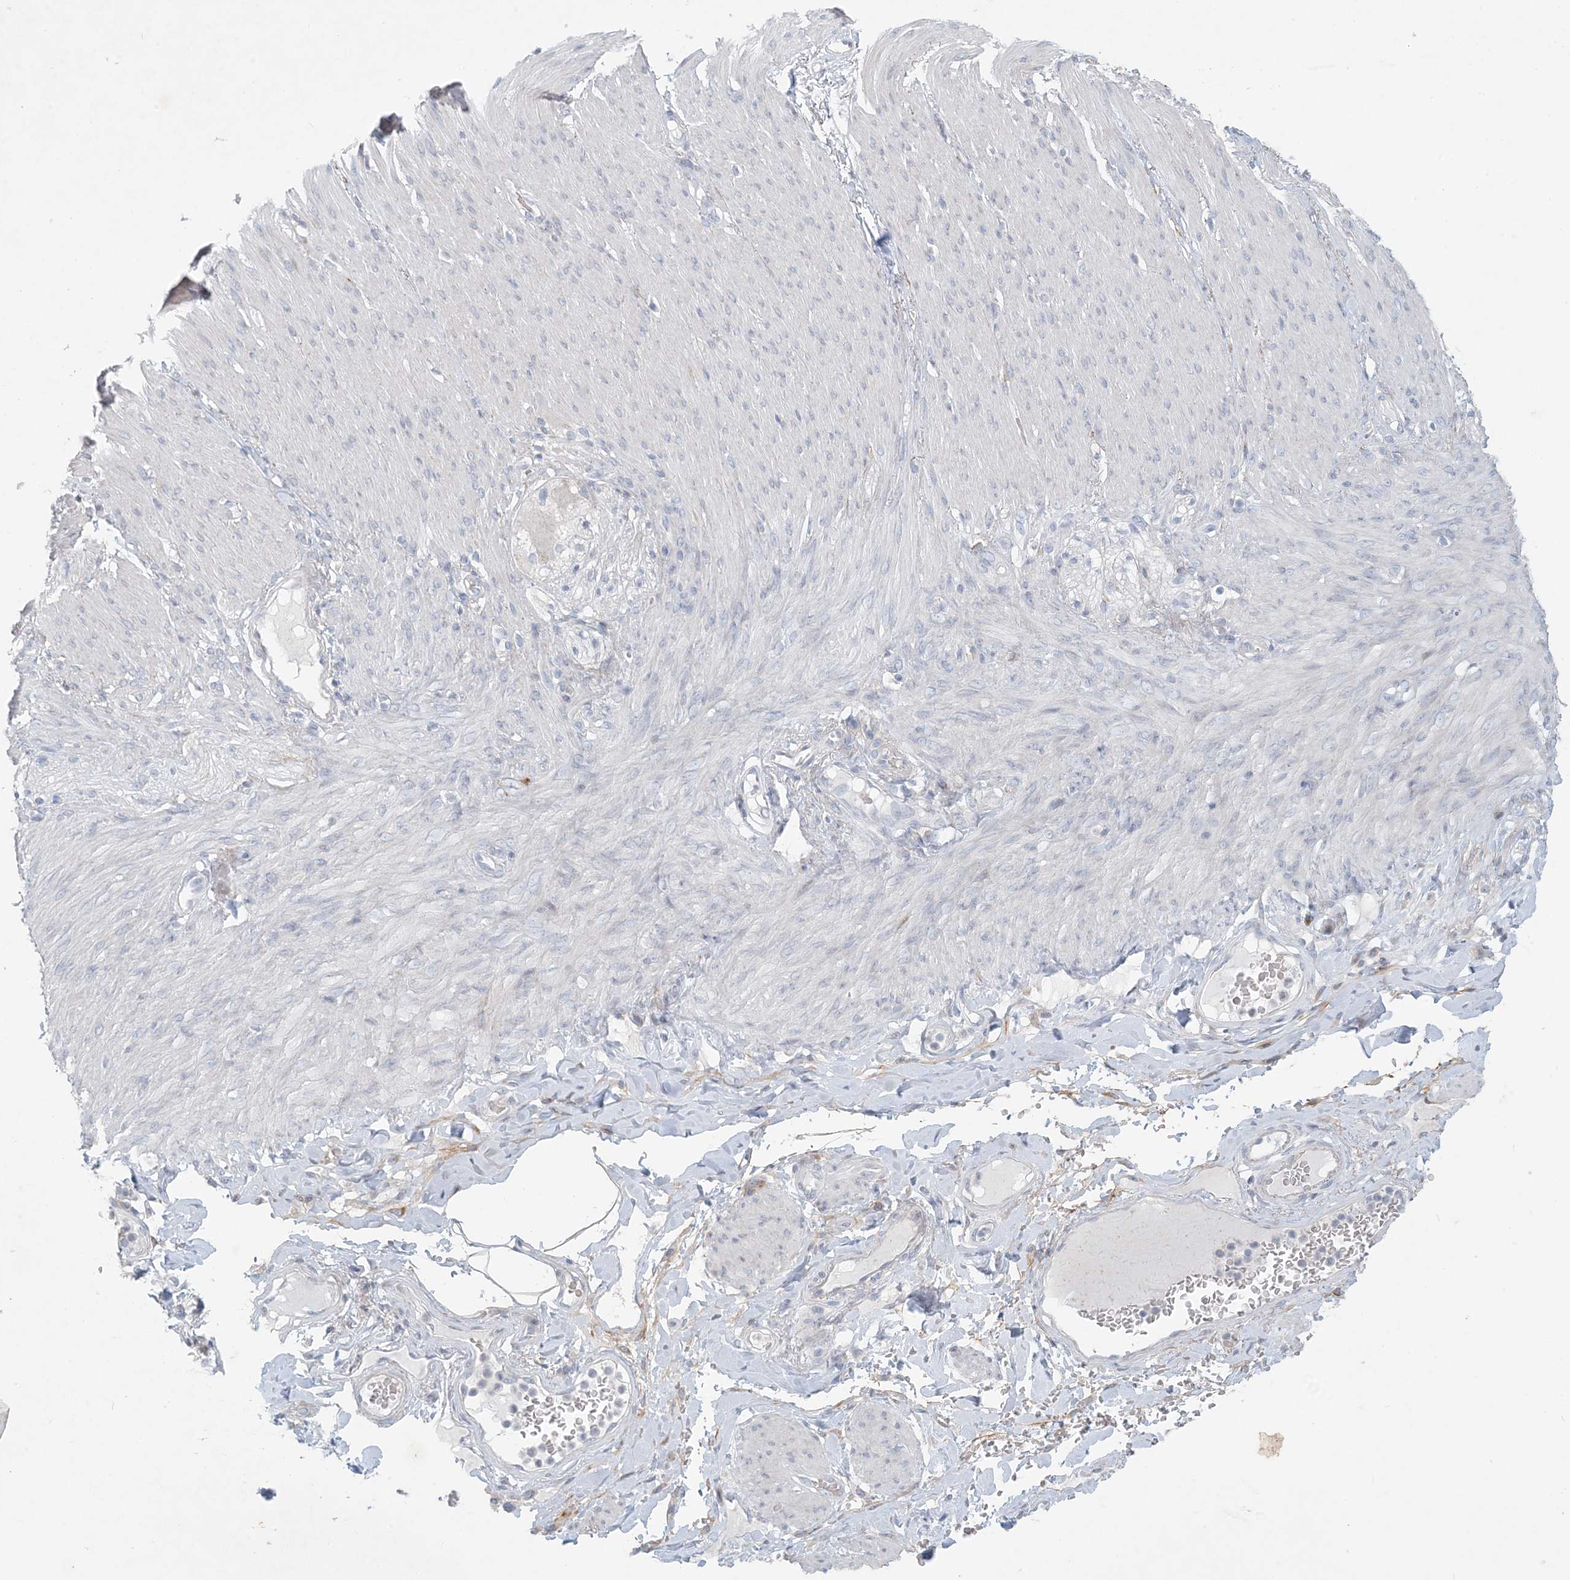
{"staining": {"intensity": "negative", "quantity": "none", "location": "none"}, "tissue": "adipose tissue", "cell_type": "Adipocytes", "image_type": "normal", "snomed": [{"axis": "morphology", "description": "Normal tissue, NOS"}, {"axis": "topography", "description": "Colon"}, {"axis": "topography", "description": "Peripheral nerve tissue"}], "caption": "Adipocytes show no significant positivity in normal adipose tissue.", "gene": "ZNF385D", "patient": {"sex": "female", "age": 61}}